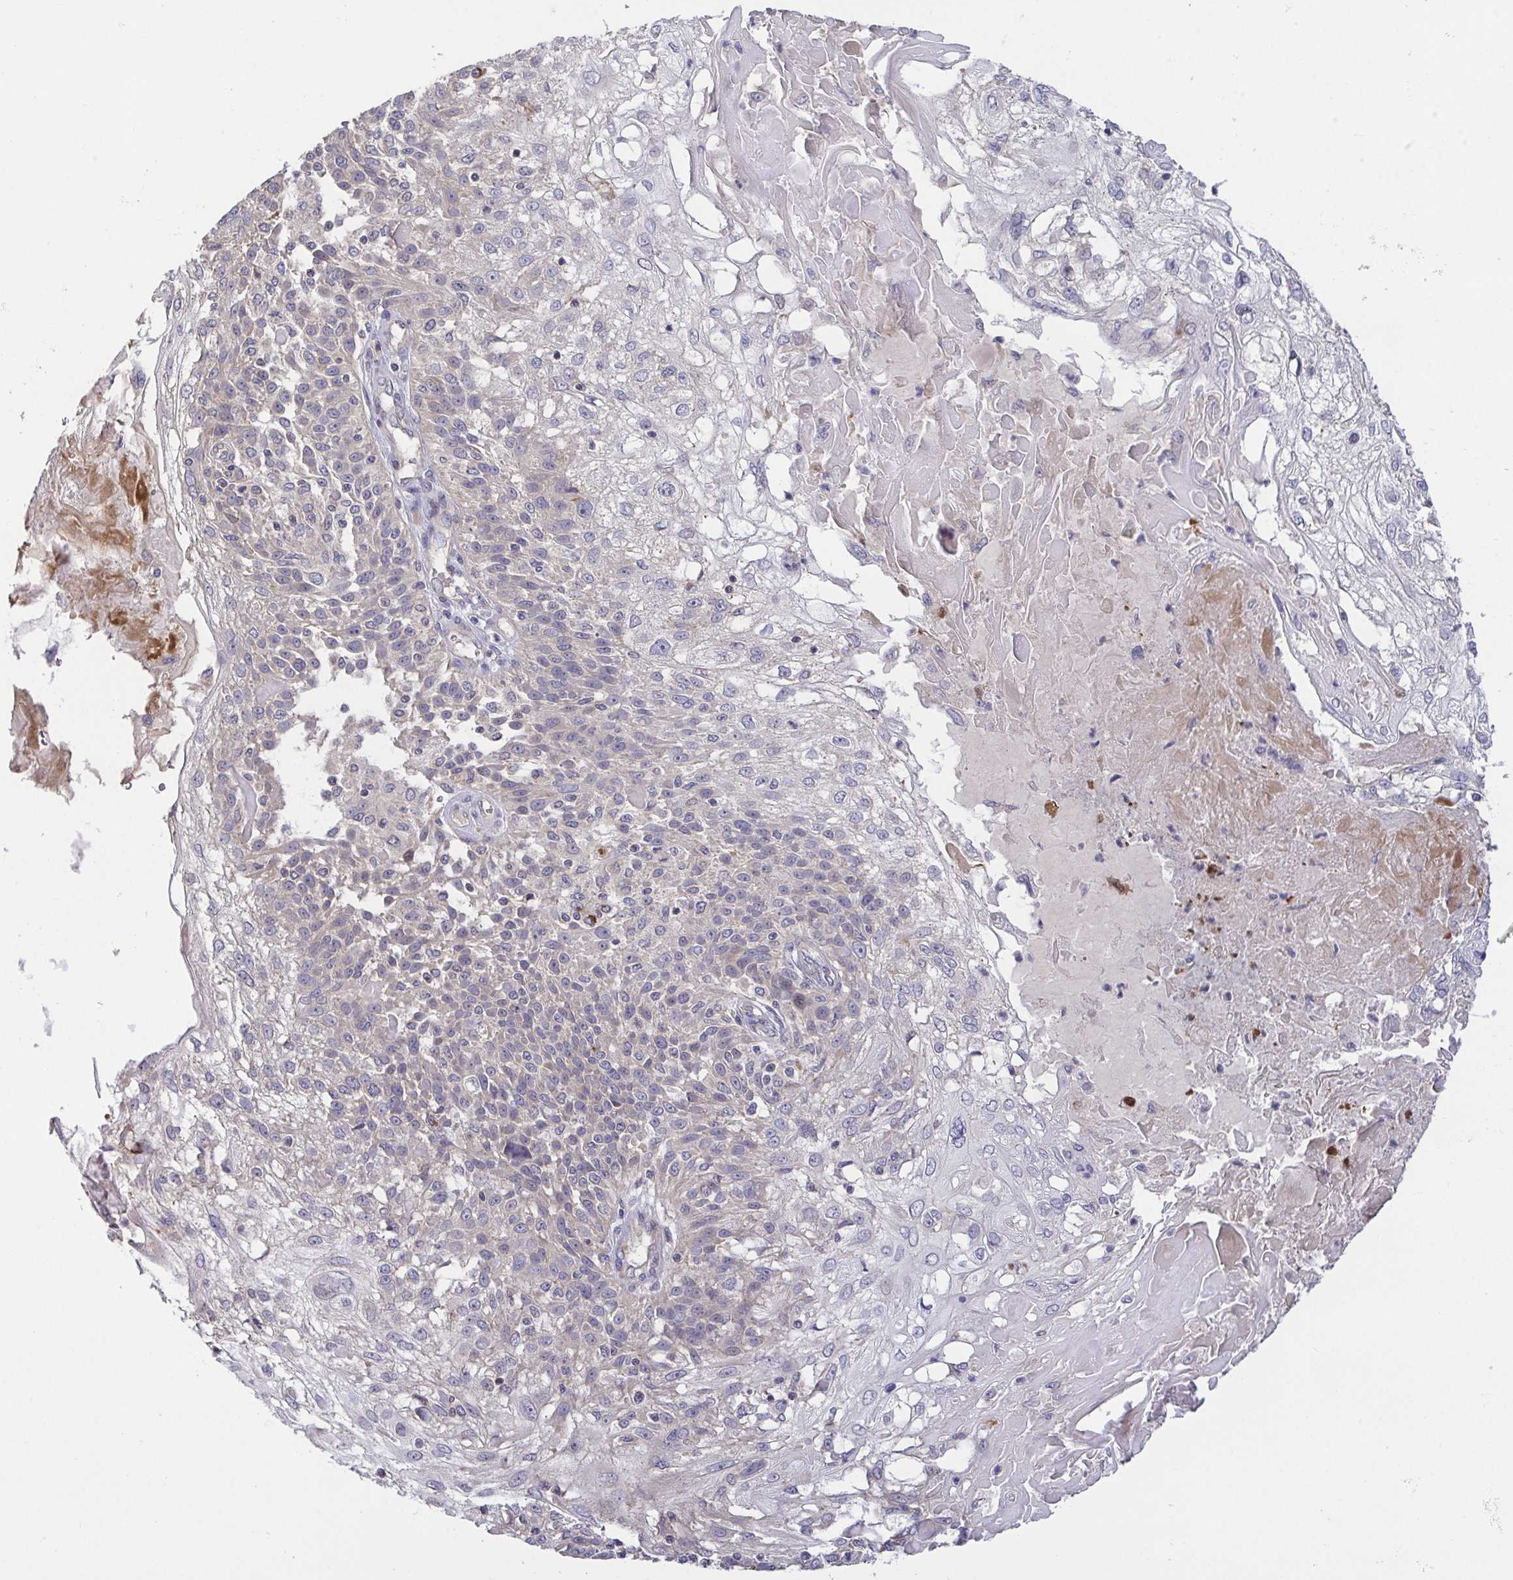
{"staining": {"intensity": "weak", "quantity": "<25%", "location": "cytoplasmic/membranous"}, "tissue": "skin cancer", "cell_type": "Tumor cells", "image_type": "cancer", "snomed": [{"axis": "morphology", "description": "Normal tissue, NOS"}, {"axis": "morphology", "description": "Squamous cell carcinoma, NOS"}, {"axis": "topography", "description": "Skin"}], "caption": "IHC micrograph of neoplastic tissue: skin cancer stained with DAB (3,3'-diaminobenzidine) reveals no significant protein staining in tumor cells.", "gene": "OSBPL7", "patient": {"sex": "female", "age": 83}}